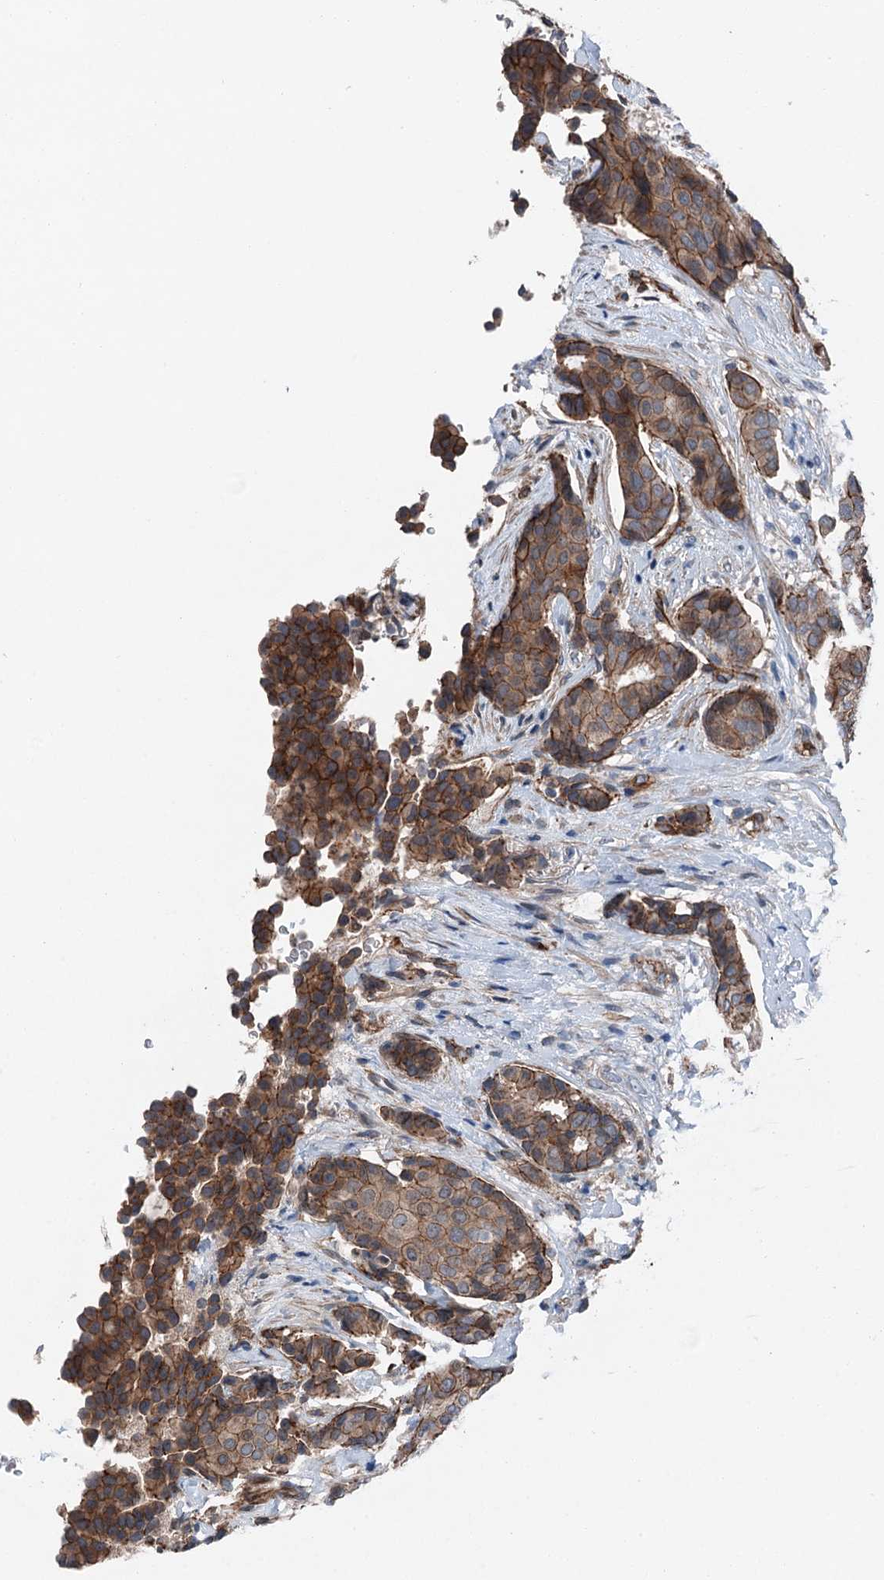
{"staining": {"intensity": "moderate", "quantity": ">75%", "location": "cytoplasmic/membranous"}, "tissue": "breast cancer", "cell_type": "Tumor cells", "image_type": "cancer", "snomed": [{"axis": "morphology", "description": "Duct carcinoma"}, {"axis": "topography", "description": "Breast"}], "caption": "Breast cancer tissue reveals moderate cytoplasmic/membranous expression in about >75% of tumor cells", "gene": "NMRAL1", "patient": {"sex": "female", "age": 75}}